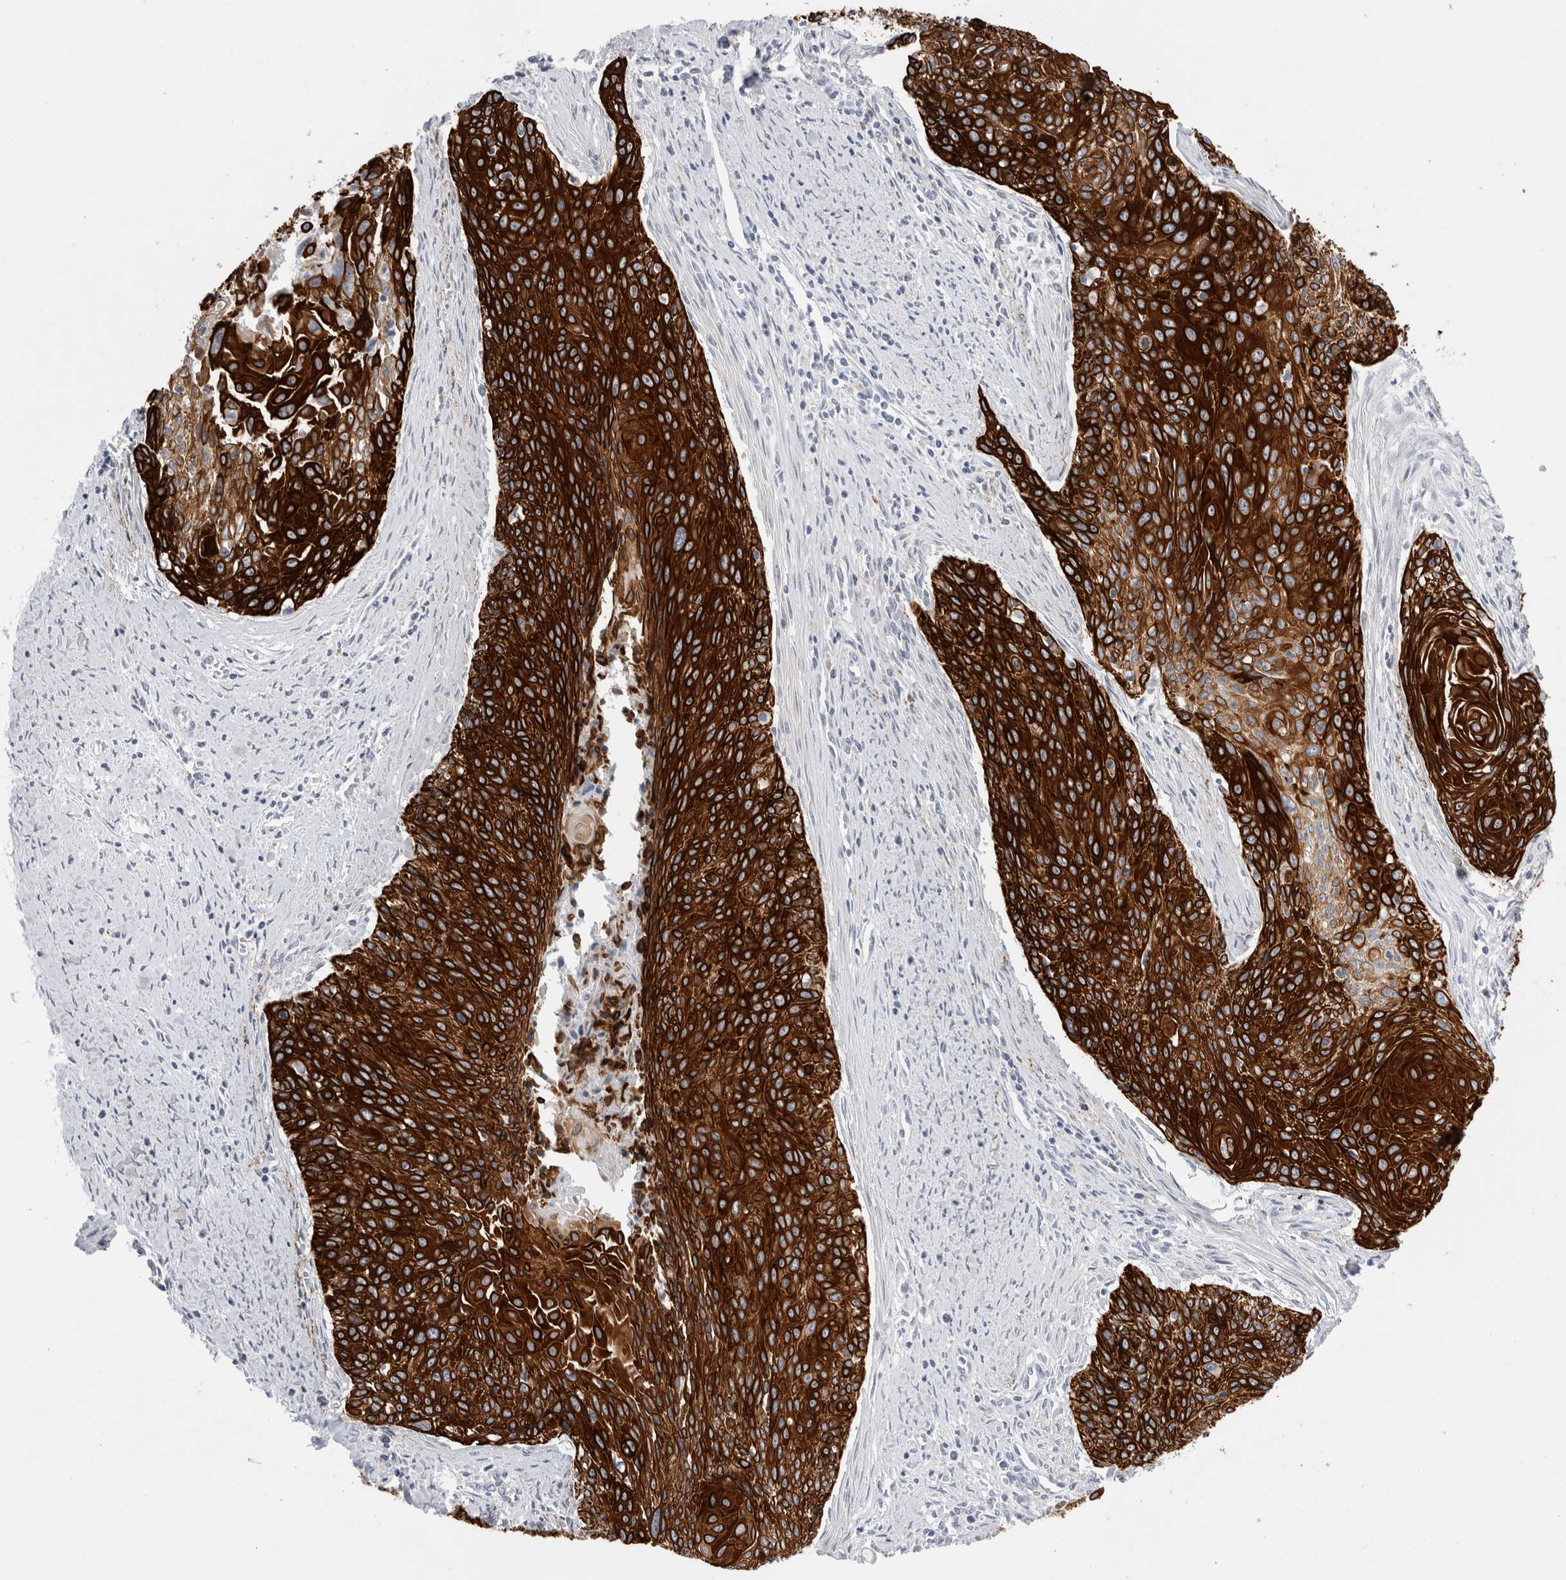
{"staining": {"intensity": "strong", "quantity": ">75%", "location": "cytoplasmic/membranous"}, "tissue": "cervical cancer", "cell_type": "Tumor cells", "image_type": "cancer", "snomed": [{"axis": "morphology", "description": "Squamous cell carcinoma, NOS"}, {"axis": "topography", "description": "Cervix"}], "caption": "A brown stain labels strong cytoplasmic/membranous staining of a protein in cervical squamous cell carcinoma tumor cells.", "gene": "GAA", "patient": {"sex": "female", "age": 55}}